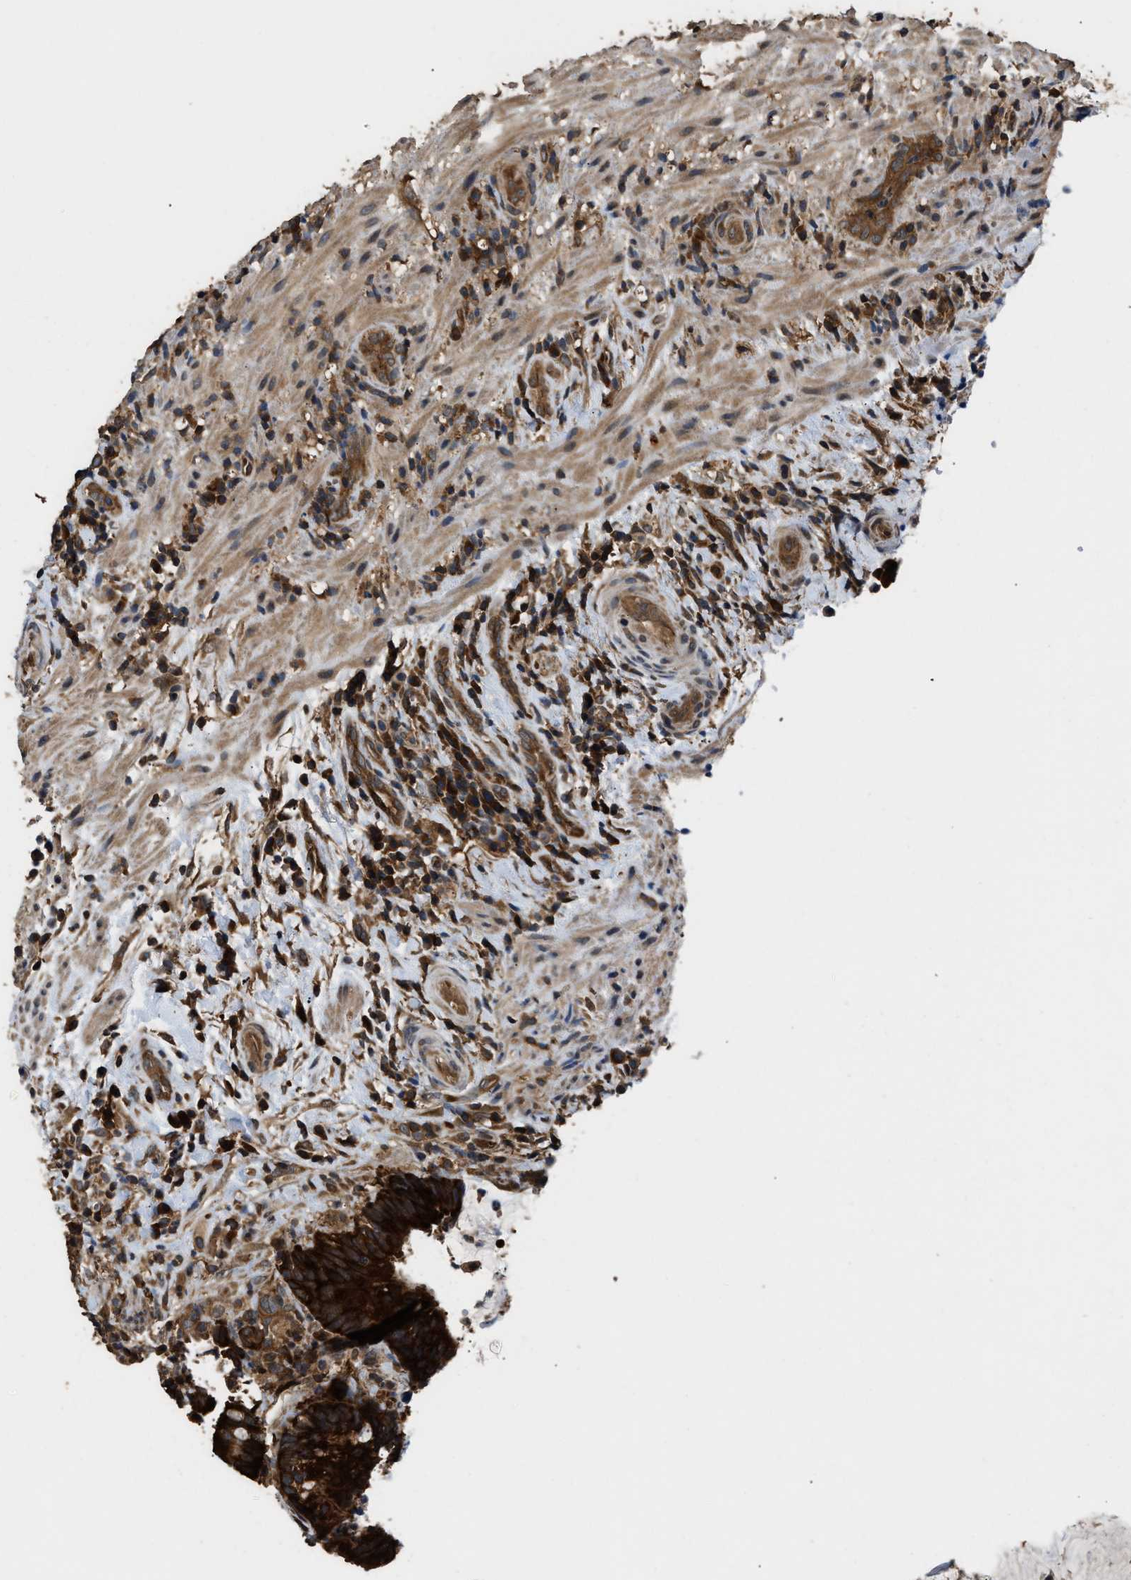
{"staining": {"intensity": "strong", "quantity": ">75%", "location": "cytoplasmic/membranous"}, "tissue": "colorectal cancer", "cell_type": "Tumor cells", "image_type": "cancer", "snomed": [{"axis": "morphology", "description": "Adenocarcinoma, NOS"}, {"axis": "topography", "description": "Colon"}], "caption": "DAB (3,3'-diaminobenzidine) immunohistochemical staining of colorectal adenocarcinoma exhibits strong cytoplasmic/membranous protein positivity in approximately >75% of tumor cells.", "gene": "DNAJC2", "patient": {"sex": "female", "age": 66}}